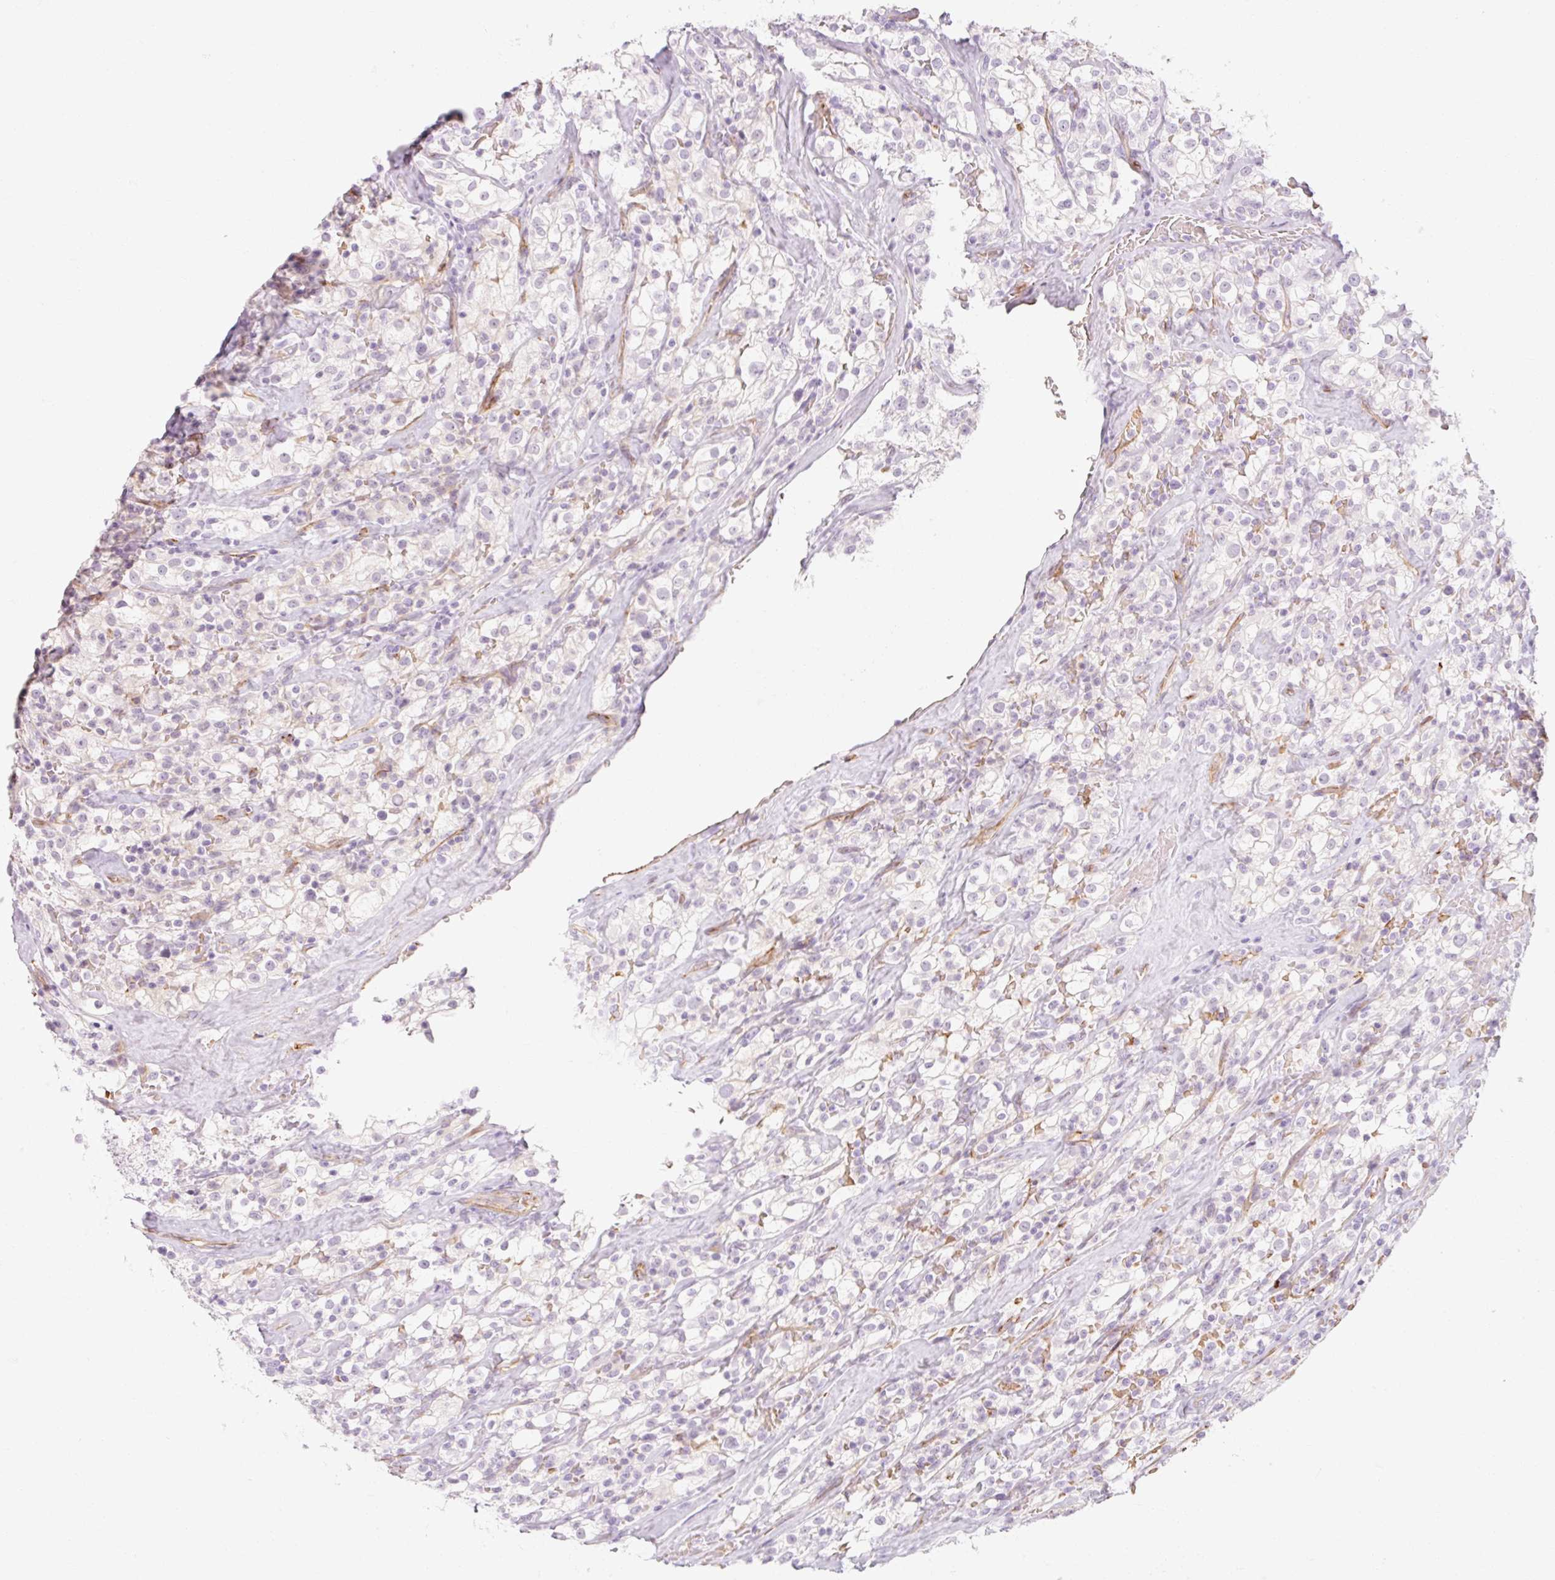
{"staining": {"intensity": "negative", "quantity": "none", "location": "none"}, "tissue": "renal cancer", "cell_type": "Tumor cells", "image_type": "cancer", "snomed": [{"axis": "morphology", "description": "Adenocarcinoma, NOS"}, {"axis": "topography", "description": "Kidney"}], "caption": "Tumor cells are negative for brown protein staining in renal adenocarcinoma. (DAB immunohistochemistry (IHC), high magnification).", "gene": "TAF1L", "patient": {"sex": "female", "age": 74}}